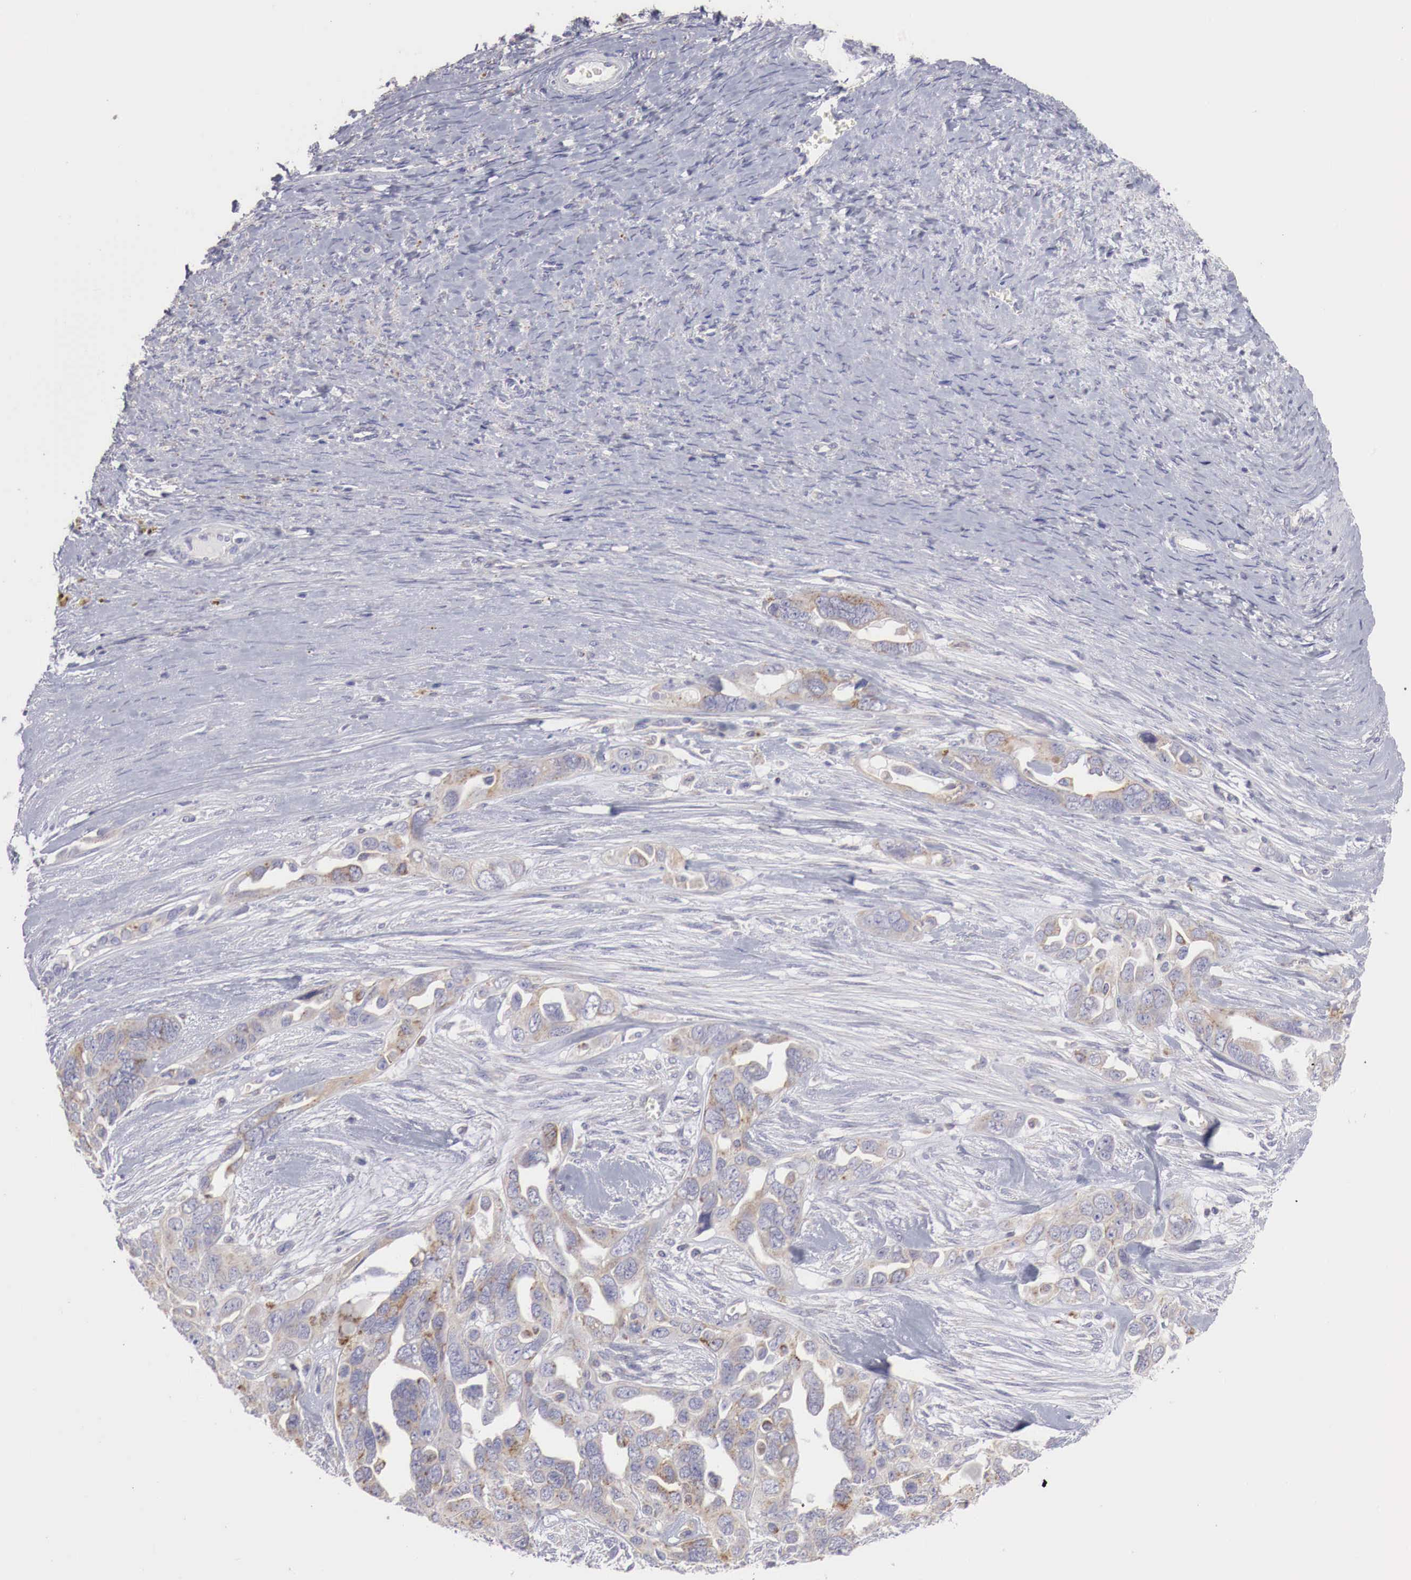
{"staining": {"intensity": "weak", "quantity": "25%-75%", "location": "cytoplasmic/membranous"}, "tissue": "ovarian cancer", "cell_type": "Tumor cells", "image_type": "cancer", "snomed": [{"axis": "morphology", "description": "Cystadenocarcinoma, serous, NOS"}, {"axis": "topography", "description": "Ovary"}], "caption": "Tumor cells exhibit weak cytoplasmic/membranous expression in about 25%-75% of cells in ovarian cancer.", "gene": "NSDHL", "patient": {"sex": "female", "age": 63}}